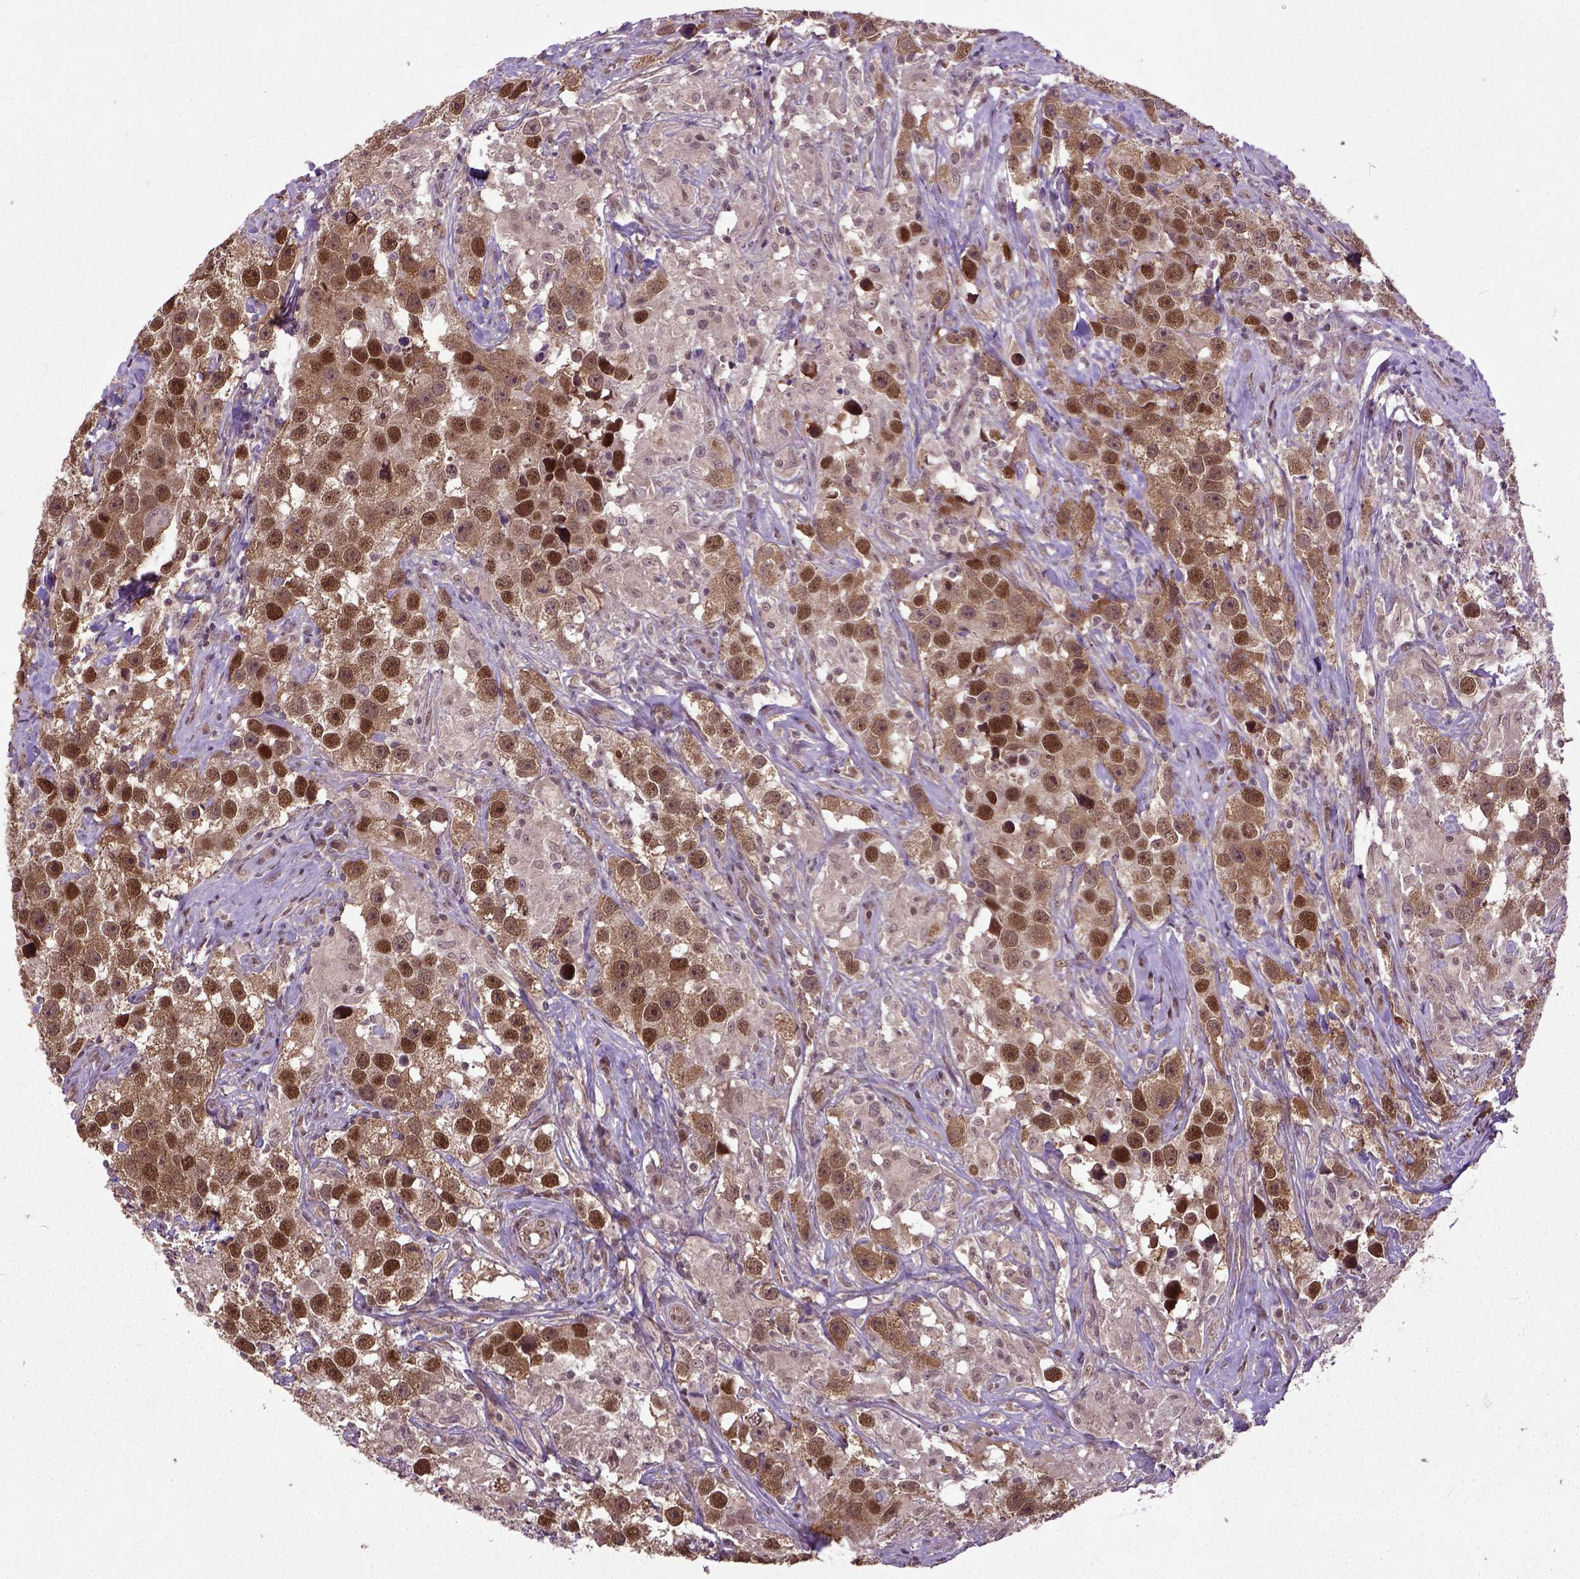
{"staining": {"intensity": "moderate", "quantity": ">75%", "location": "cytoplasmic/membranous,nuclear"}, "tissue": "testis cancer", "cell_type": "Tumor cells", "image_type": "cancer", "snomed": [{"axis": "morphology", "description": "Seminoma, NOS"}, {"axis": "topography", "description": "Testis"}], "caption": "Immunohistochemistry (IHC) micrograph of neoplastic tissue: testis cancer (seminoma) stained using immunohistochemistry shows medium levels of moderate protein expression localized specifically in the cytoplasmic/membranous and nuclear of tumor cells, appearing as a cytoplasmic/membranous and nuclear brown color.", "gene": "UBA3", "patient": {"sex": "male", "age": 49}}